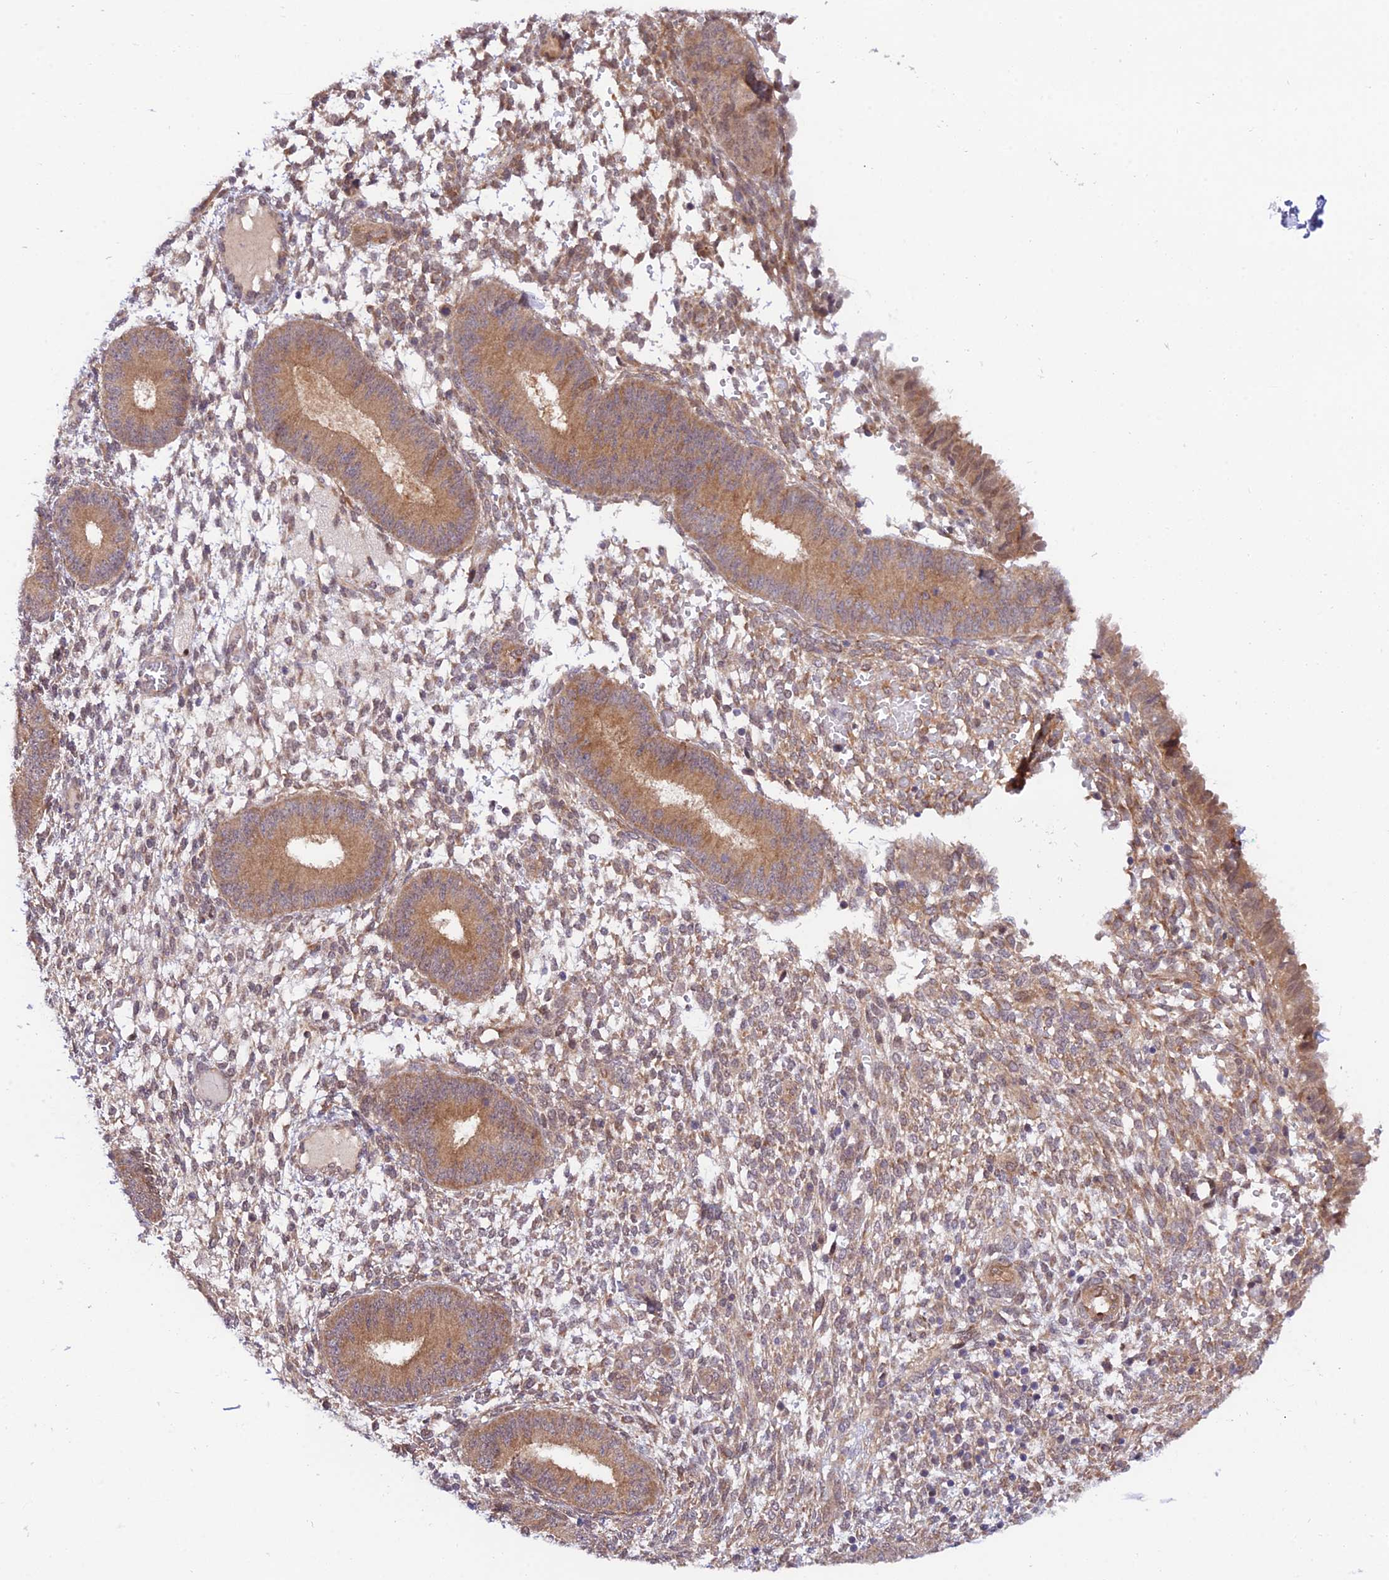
{"staining": {"intensity": "weak", "quantity": "25%-75%", "location": "cytoplasmic/membranous"}, "tissue": "endometrium", "cell_type": "Cells in endometrial stroma", "image_type": "normal", "snomed": [{"axis": "morphology", "description": "Normal tissue, NOS"}, {"axis": "topography", "description": "Endometrium"}], "caption": "Immunohistochemistry (IHC) staining of normal endometrium, which reveals low levels of weak cytoplasmic/membranous positivity in approximately 25%-75% of cells in endometrial stroma indicating weak cytoplasmic/membranous protein staining. The staining was performed using DAB (3,3'-diaminobenzidine) (brown) for protein detection and nuclei were counterstained in hematoxylin (blue).", "gene": "TRIM40", "patient": {"sex": "female", "age": 49}}